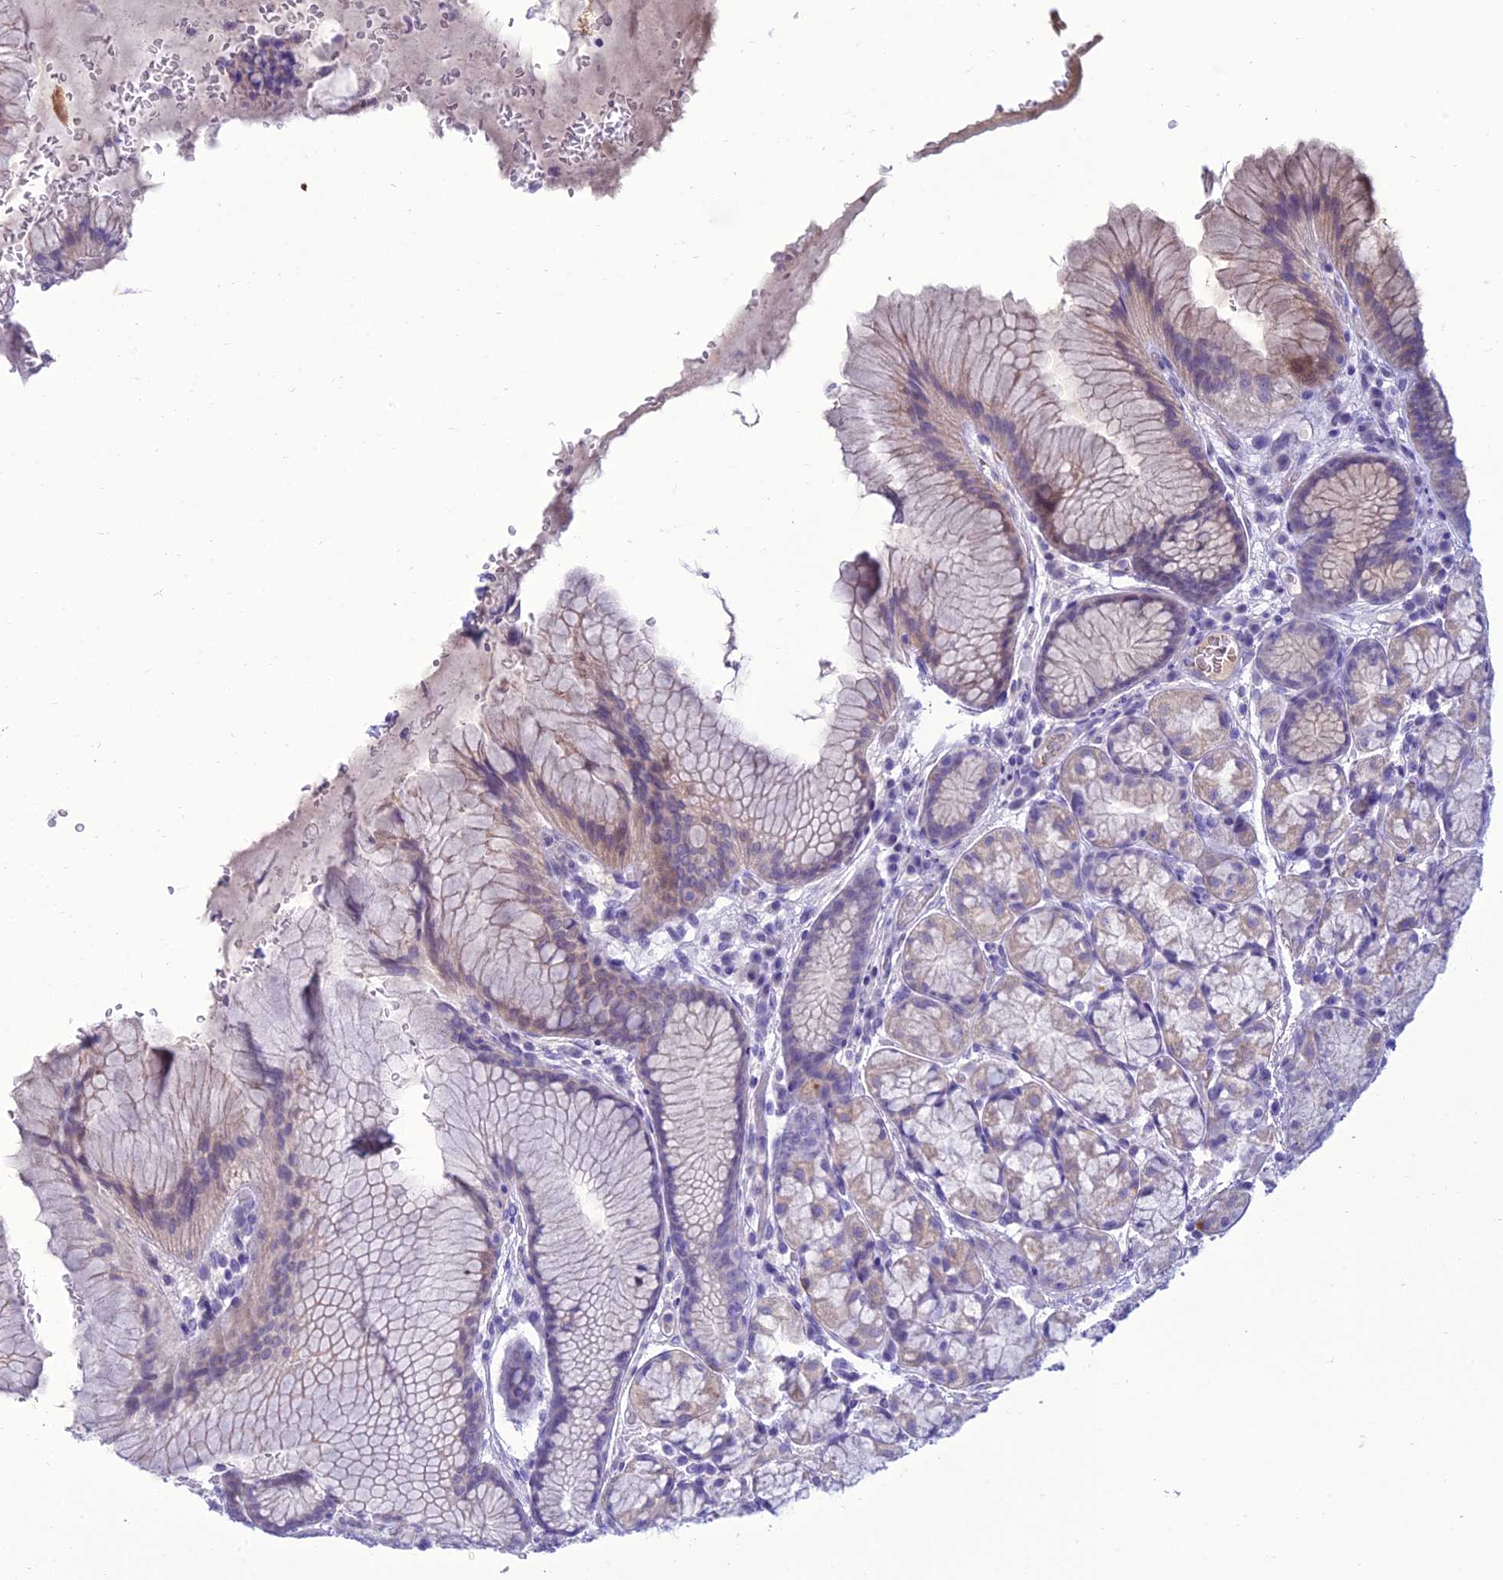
{"staining": {"intensity": "weak", "quantity": "<25%", "location": "cytoplasmic/membranous"}, "tissue": "stomach", "cell_type": "Glandular cells", "image_type": "normal", "snomed": [{"axis": "morphology", "description": "Normal tissue, NOS"}, {"axis": "topography", "description": "Stomach"}], "caption": "Human stomach stained for a protein using IHC exhibits no positivity in glandular cells.", "gene": "ANKS4B", "patient": {"sex": "male", "age": 63}}